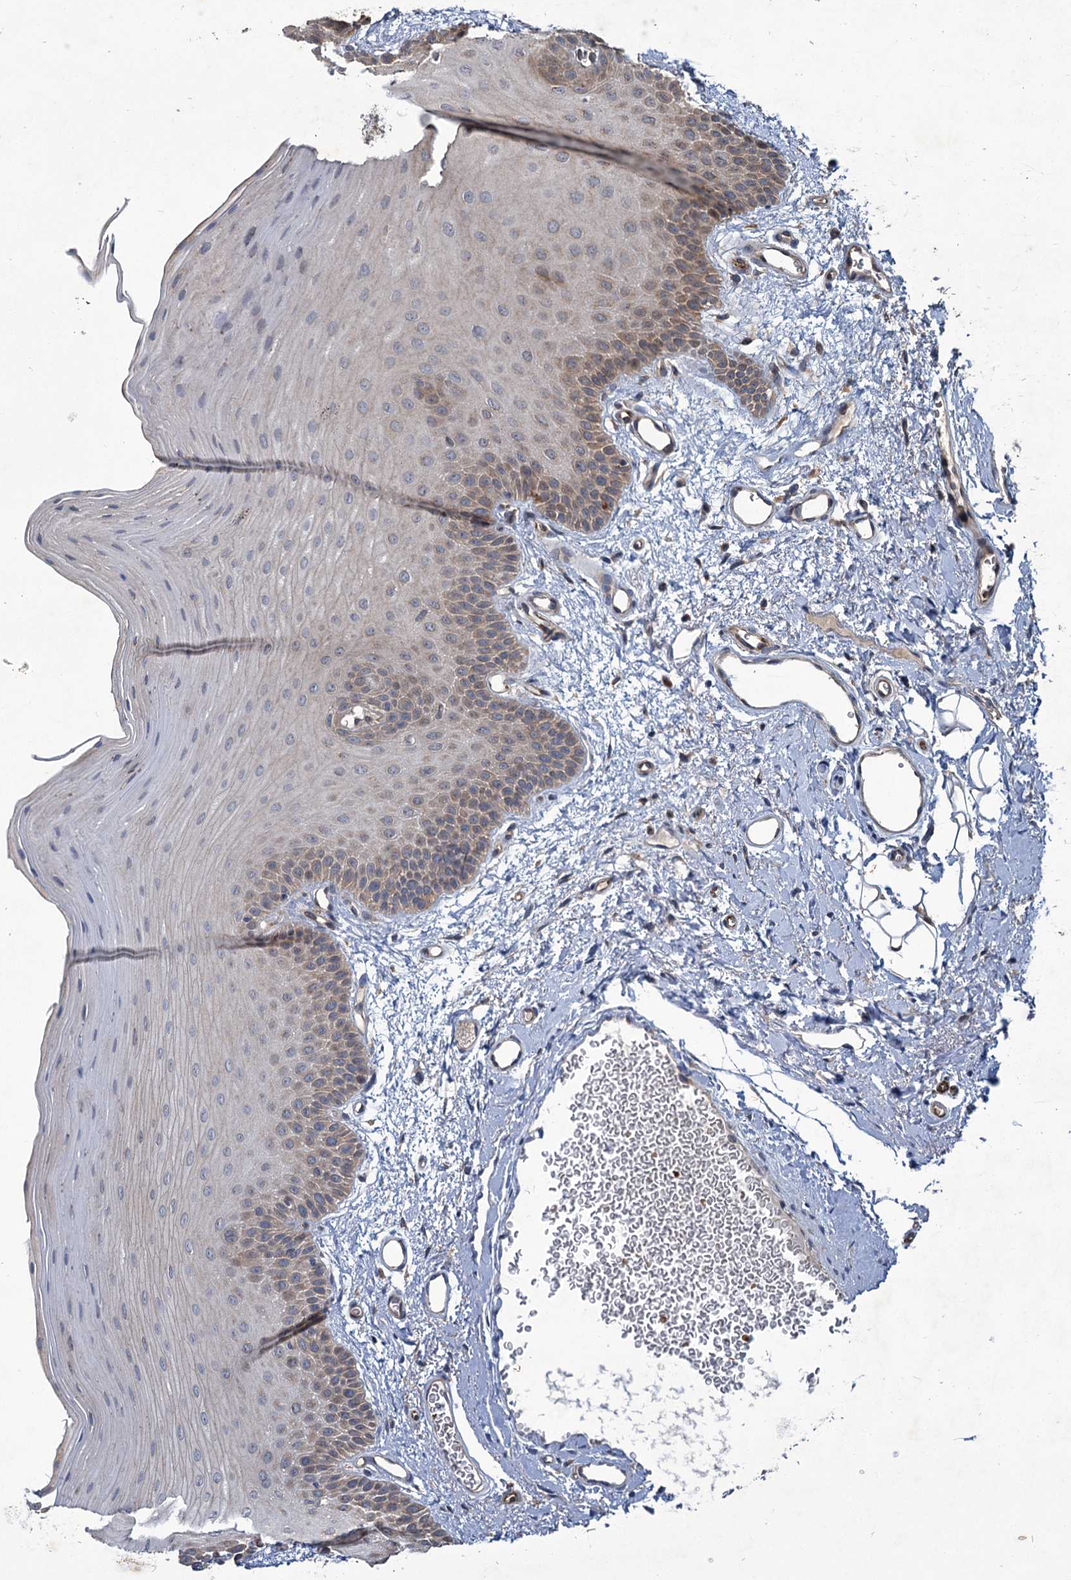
{"staining": {"intensity": "moderate", "quantity": ">75%", "location": "cytoplasmic/membranous"}, "tissue": "oral mucosa", "cell_type": "Squamous epithelial cells", "image_type": "normal", "snomed": [{"axis": "morphology", "description": "Normal tissue, NOS"}, {"axis": "topography", "description": "Oral tissue"}], "caption": "Moderate cytoplasmic/membranous protein positivity is appreciated in about >75% of squamous epithelial cells in oral mucosa.", "gene": "PKN2", "patient": {"sex": "male", "age": 68}}